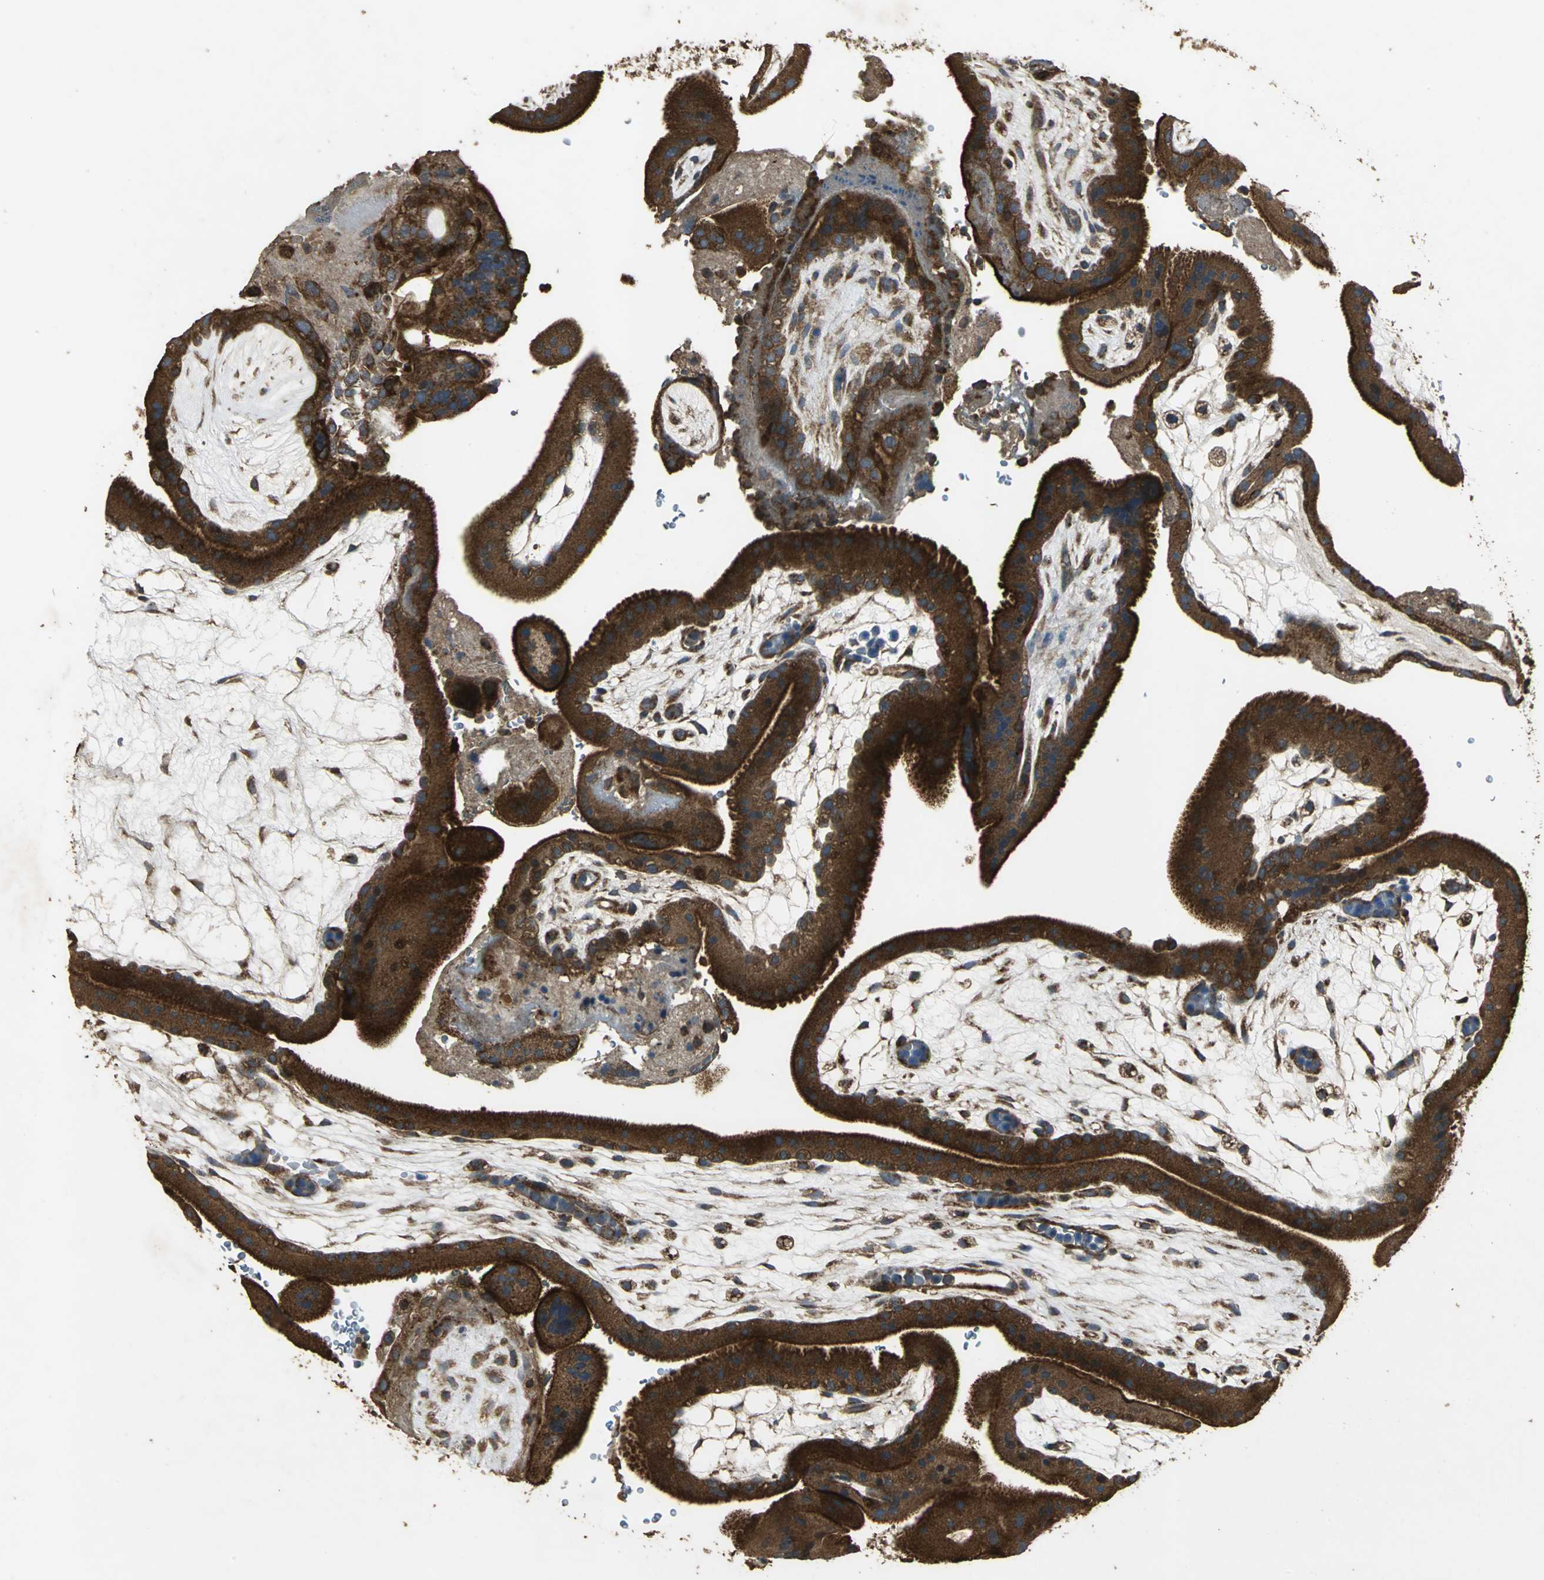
{"staining": {"intensity": "strong", "quantity": ">75%", "location": "cytoplasmic/membranous"}, "tissue": "placenta", "cell_type": "Trophoblastic cells", "image_type": "normal", "snomed": [{"axis": "morphology", "description": "Normal tissue, NOS"}, {"axis": "topography", "description": "Placenta"}], "caption": "Placenta stained with a brown dye reveals strong cytoplasmic/membranous positive positivity in about >75% of trophoblastic cells.", "gene": "KANK1", "patient": {"sex": "female", "age": 19}}